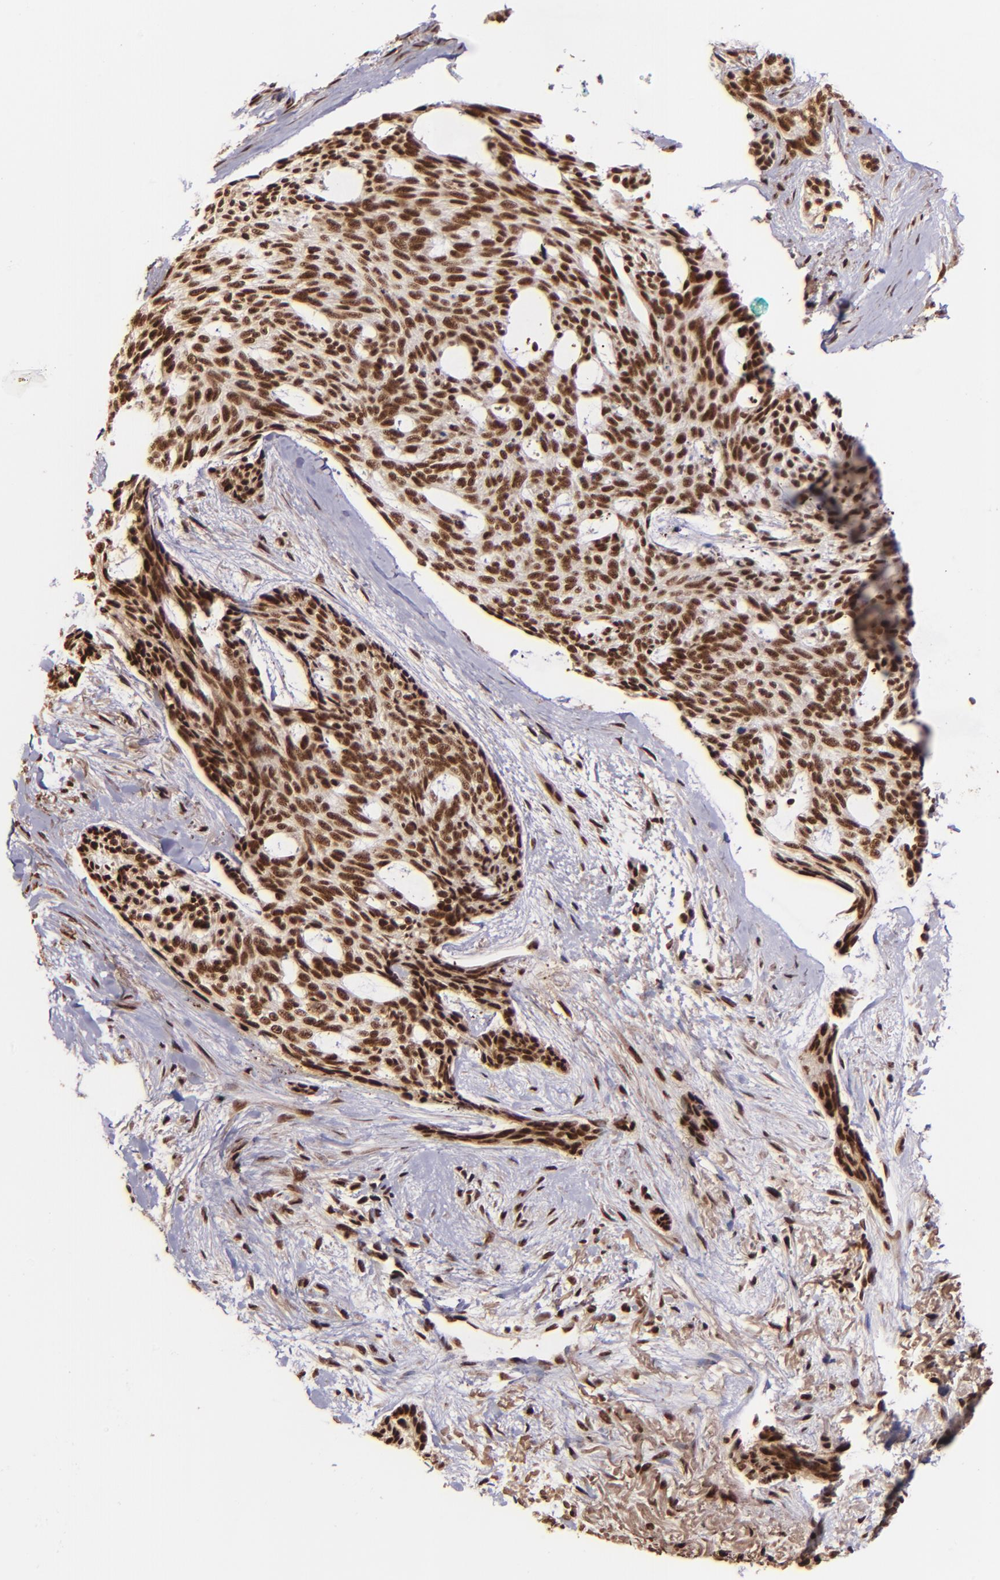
{"staining": {"intensity": "strong", "quantity": ">75%", "location": "nuclear"}, "tissue": "skin cancer", "cell_type": "Tumor cells", "image_type": "cancer", "snomed": [{"axis": "morphology", "description": "Normal tissue, NOS"}, {"axis": "morphology", "description": "Basal cell carcinoma"}, {"axis": "topography", "description": "Skin"}], "caption": "IHC micrograph of basal cell carcinoma (skin) stained for a protein (brown), which displays high levels of strong nuclear expression in about >75% of tumor cells.", "gene": "PQBP1", "patient": {"sex": "female", "age": 71}}